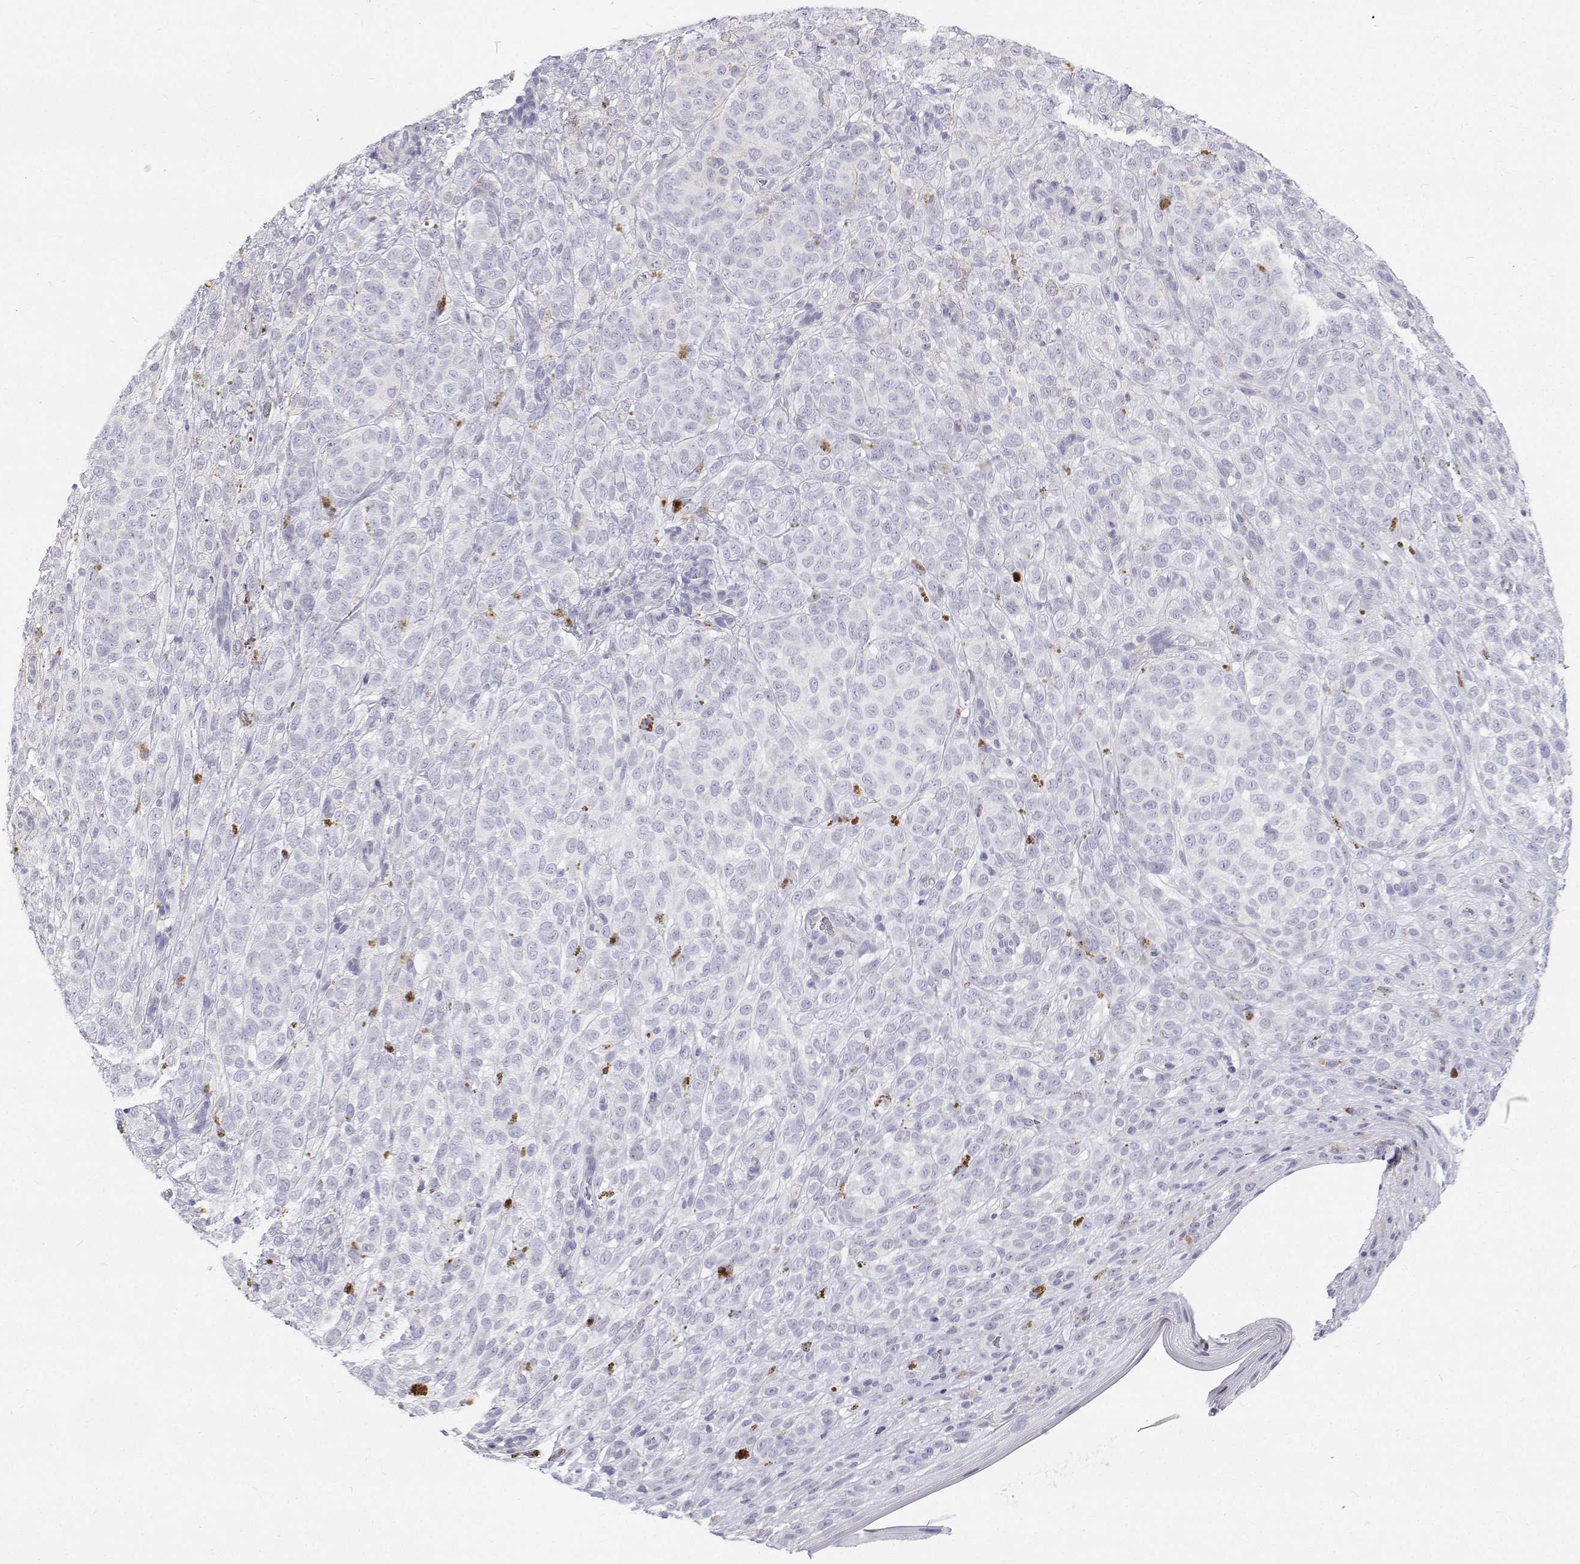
{"staining": {"intensity": "negative", "quantity": "none", "location": "none"}, "tissue": "melanoma", "cell_type": "Tumor cells", "image_type": "cancer", "snomed": [{"axis": "morphology", "description": "Malignant melanoma, NOS"}, {"axis": "topography", "description": "Skin"}], "caption": "The immunohistochemistry image has no significant staining in tumor cells of malignant melanoma tissue. (Brightfield microscopy of DAB immunohistochemistry (IHC) at high magnification).", "gene": "NCR2", "patient": {"sex": "female", "age": 86}}